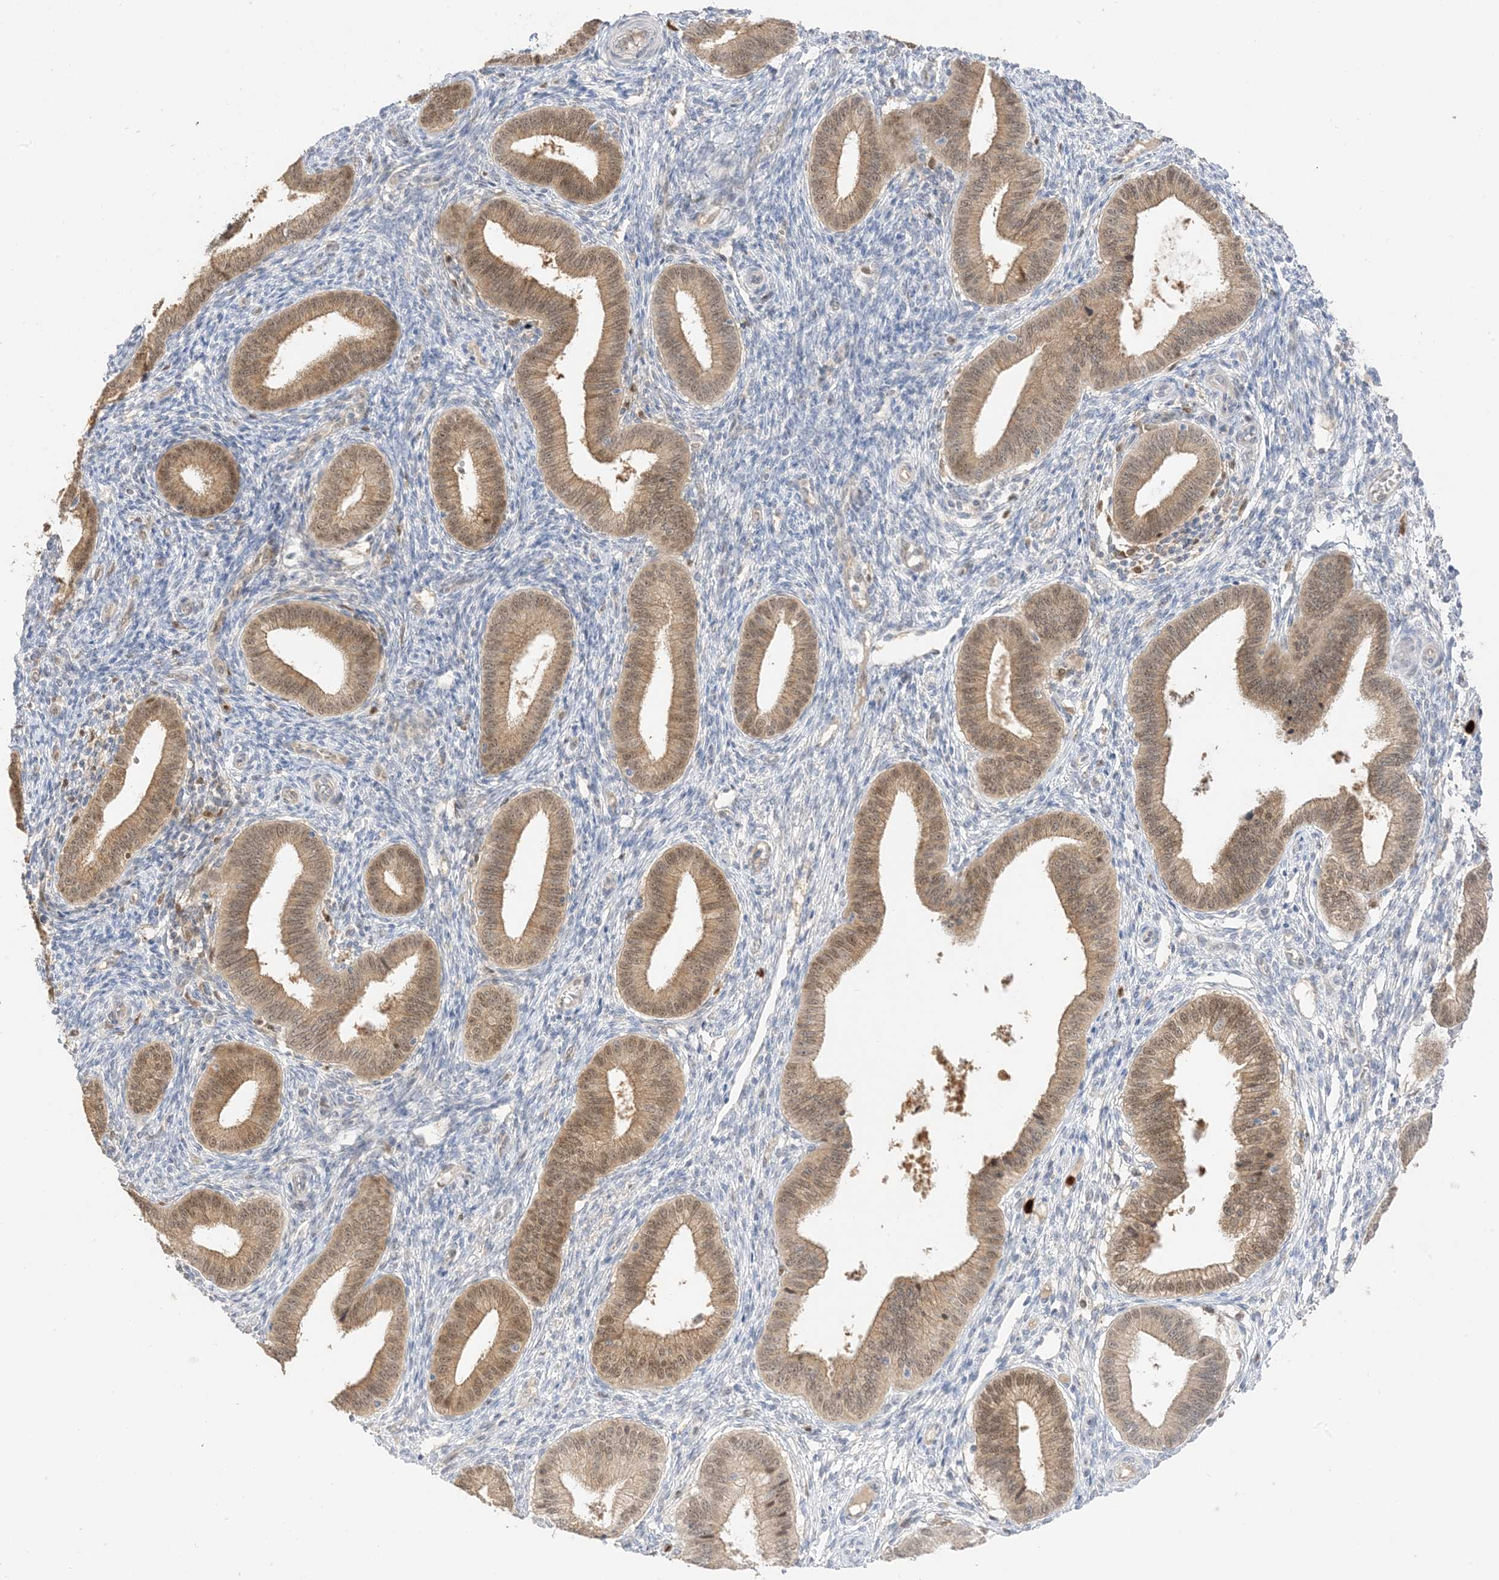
{"staining": {"intensity": "negative", "quantity": "none", "location": "none"}, "tissue": "endometrium", "cell_type": "Cells in endometrial stroma", "image_type": "normal", "snomed": [{"axis": "morphology", "description": "Normal tissue, NOS"}, {"axis": "topography", "description": "Endometrium"}], "caption": "This is a histopathology image of immunohistochemistry staining of normal endometrium, which shows no expression in cells in endometrial stroma.", "gene": "GCA", "patient": {"sex": "female", "age": 39}}